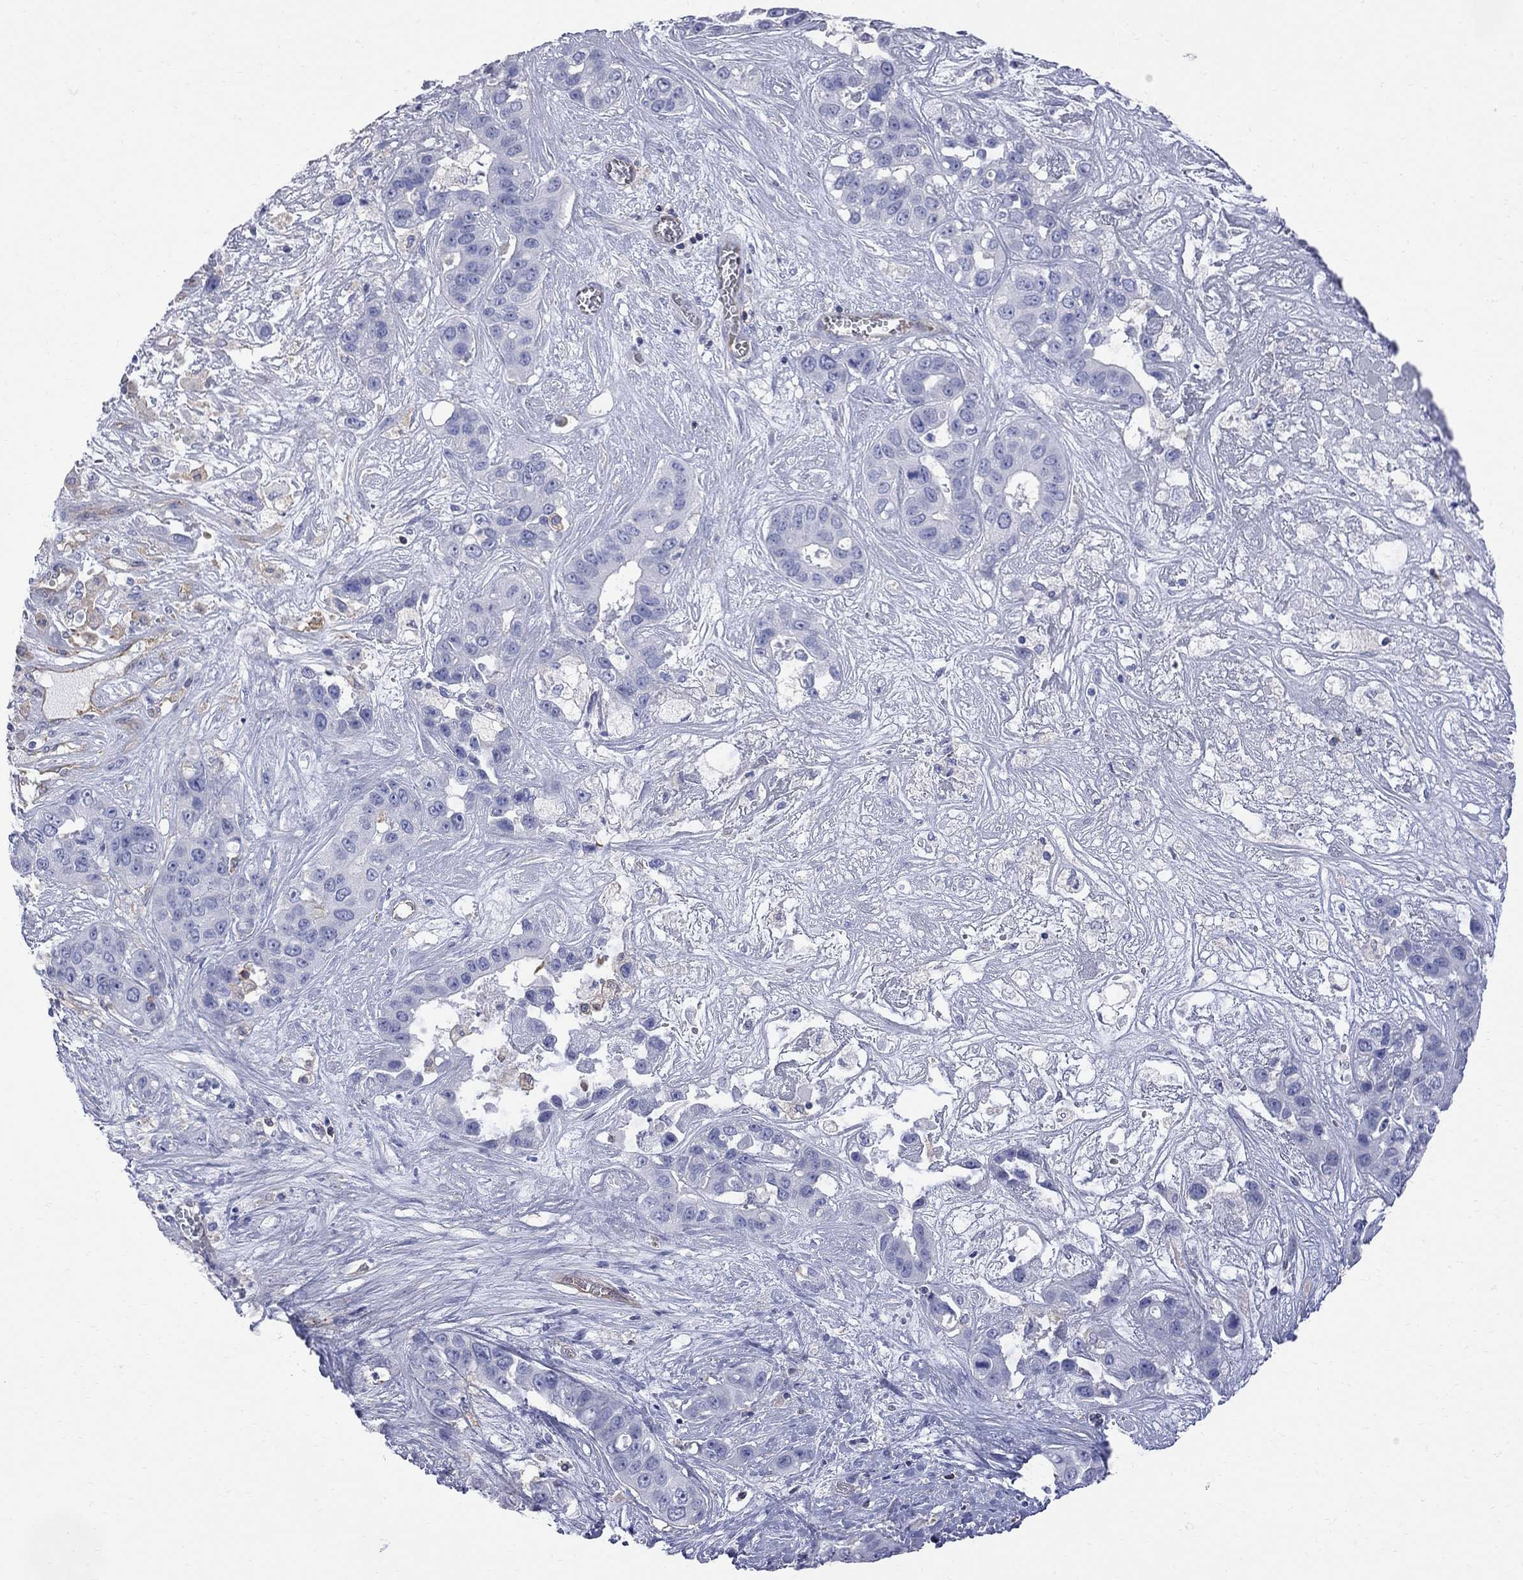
{"staining": {"intensity": "negative", "quantity": "none", "location": "none"}, "tissue": "liver cancer", "cell_type": "Tumor cells", "image_type": "cancer", "snomed": [{"axis": "morphology", "description": "Cholangiocarcinoma"}, {"axis": "topography", "description": "Liver"}], "caption": "Micrograph shows no protein staining in tumor cells of cholangiocarcinoma (liver) tissue. (DAB IHC, high magnification).", "gene": "ABI3", "patient": {"sex": "female", "age": 52}}